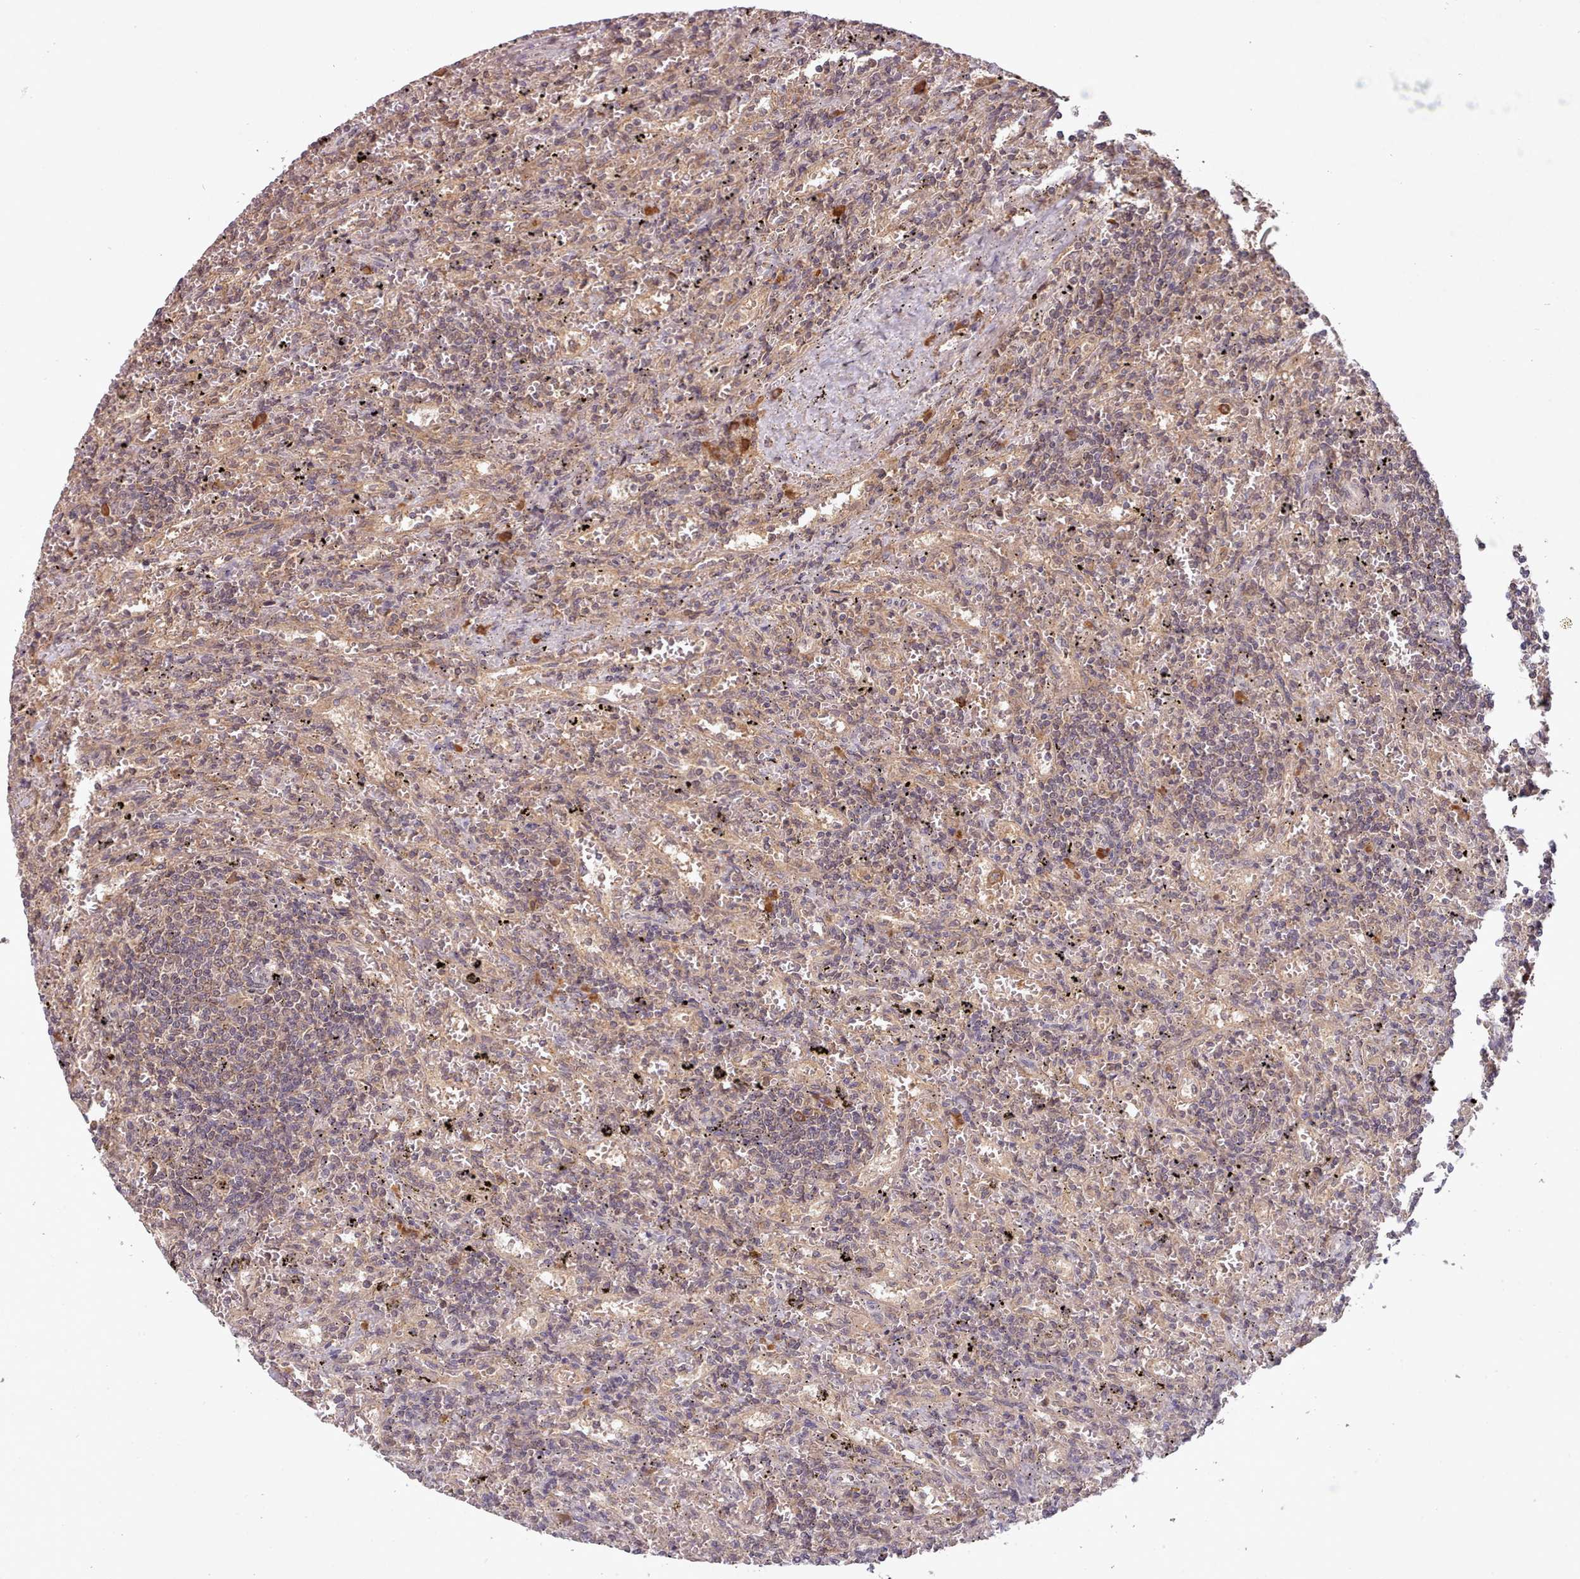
{"staining": {"intensity": "weak", "quantity": "25%-75%", "location": "cytoplasmic/membranous"}, "tissue": "lymphoma", "cell_type": "Tumor cells", "image_type": "cancer", "snomed": [{"axis": "morphology", "description": "Malignant lymphoma, non-Hodgkin's type, Low grade"}, {"axis": "topography", "description": "Spleen"}], "caption": "This image shows immunohistochemistry staining of malignant lymphoma, non-Hodgkin's type (low-grade), with low weak cytoplasmic/membranous expression in approximately 25%-75% of tumor cells.", "gene": "PIP4P1", "patient": {"sex": "male", "age": 76}}